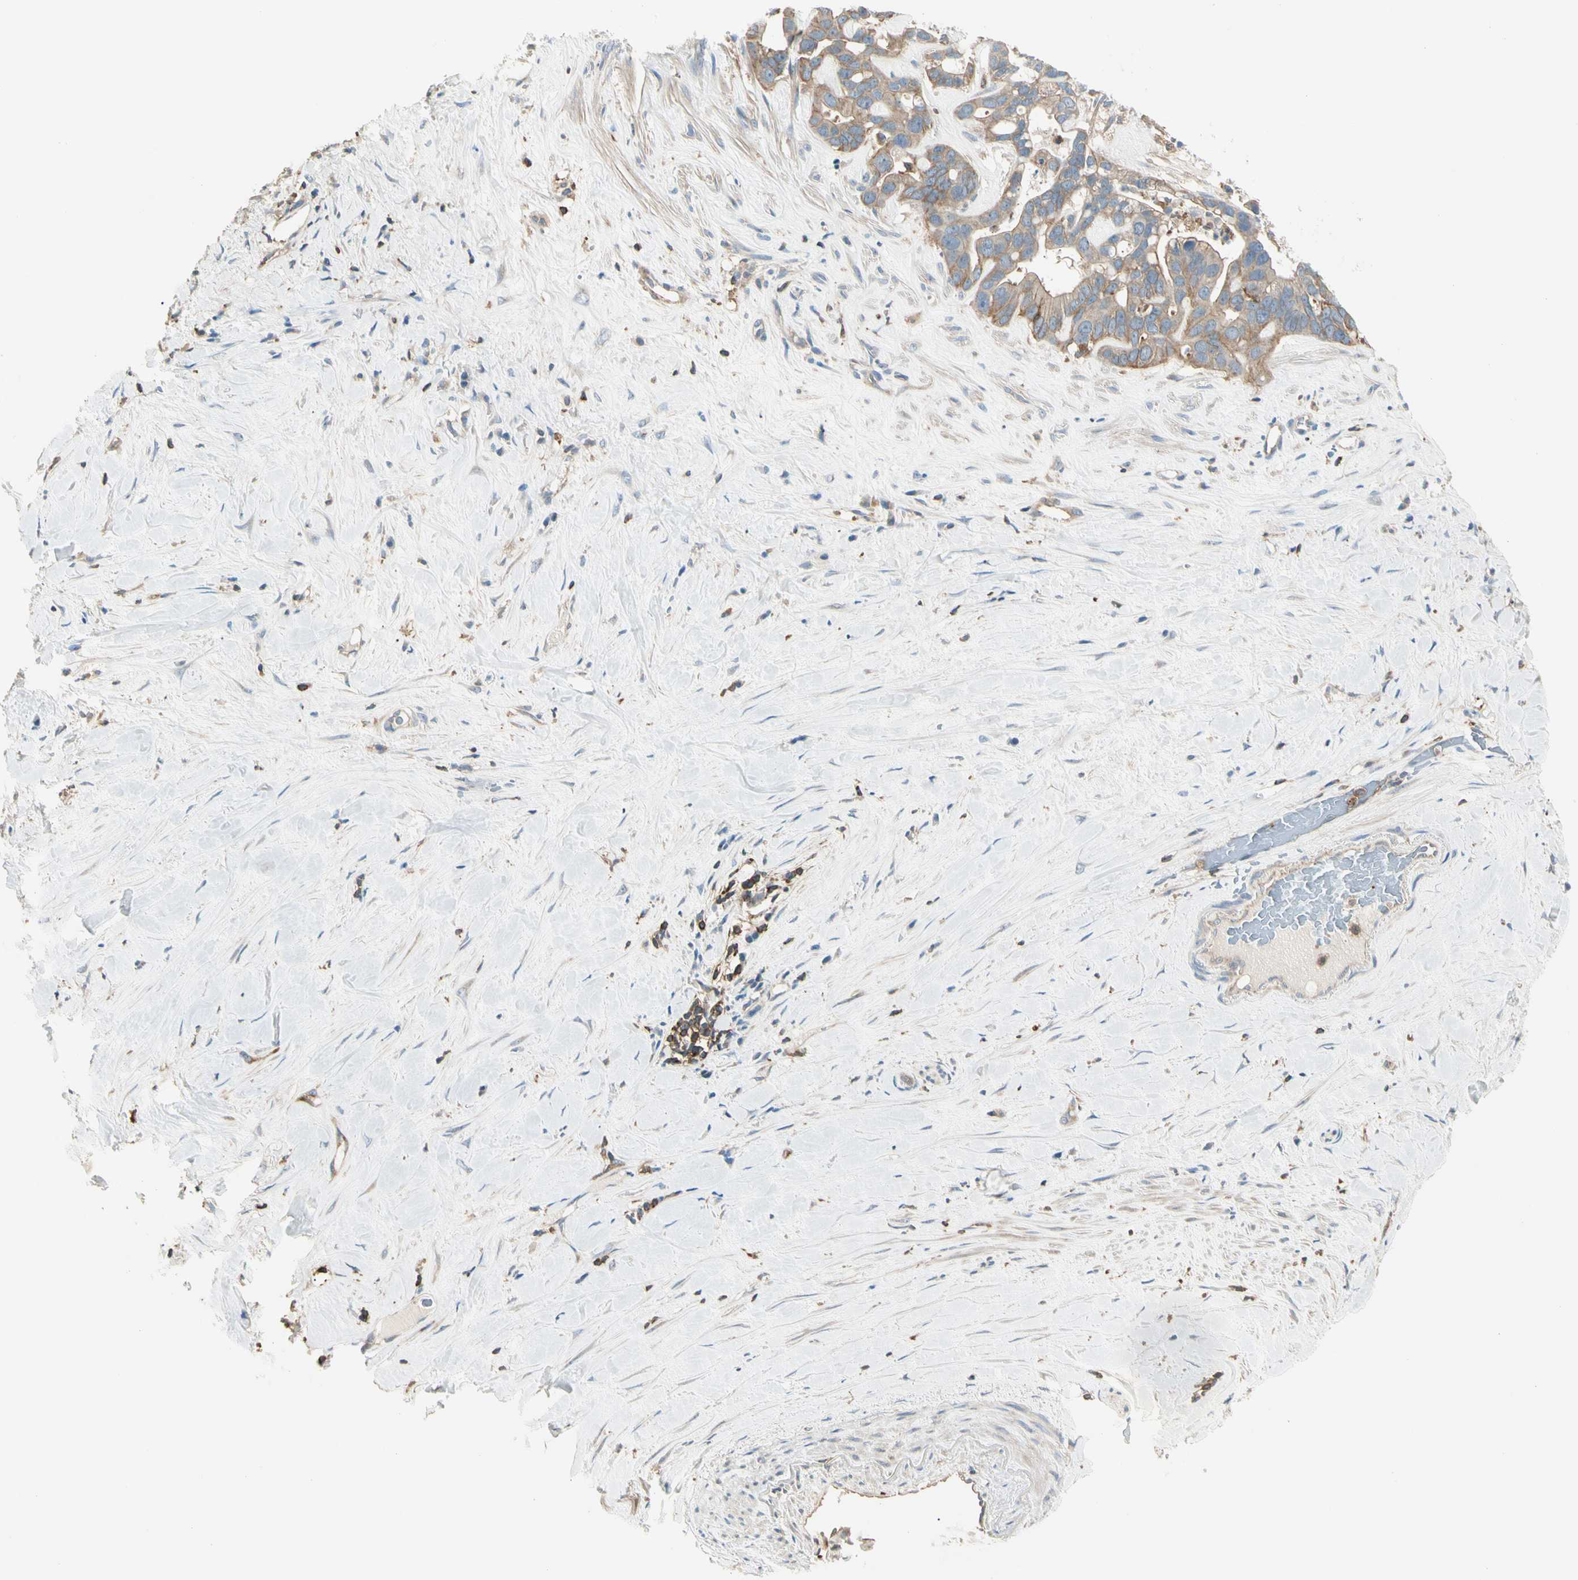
{"staining": {"intensity": "moderate", "quantity": ">75%", "location": "cytoplasmic/membranous"}, "tissue": "liver cancer", "cell_type": "Tumor cells", "image_type": "cancer", "snomed": [{"axis": "morphology", "description": "Cholangiocarcinoma"}, {"axis": "topography", "description": "Liver"}], "caption": "Tumor cells display medium levels of moderate cytoplasmic/membranous positivity in about >75% of cells in liver cancer (cholangiocarcinoma).", "gene": "CAPZA2", "patient": {"sex": "female", "age": 65}}